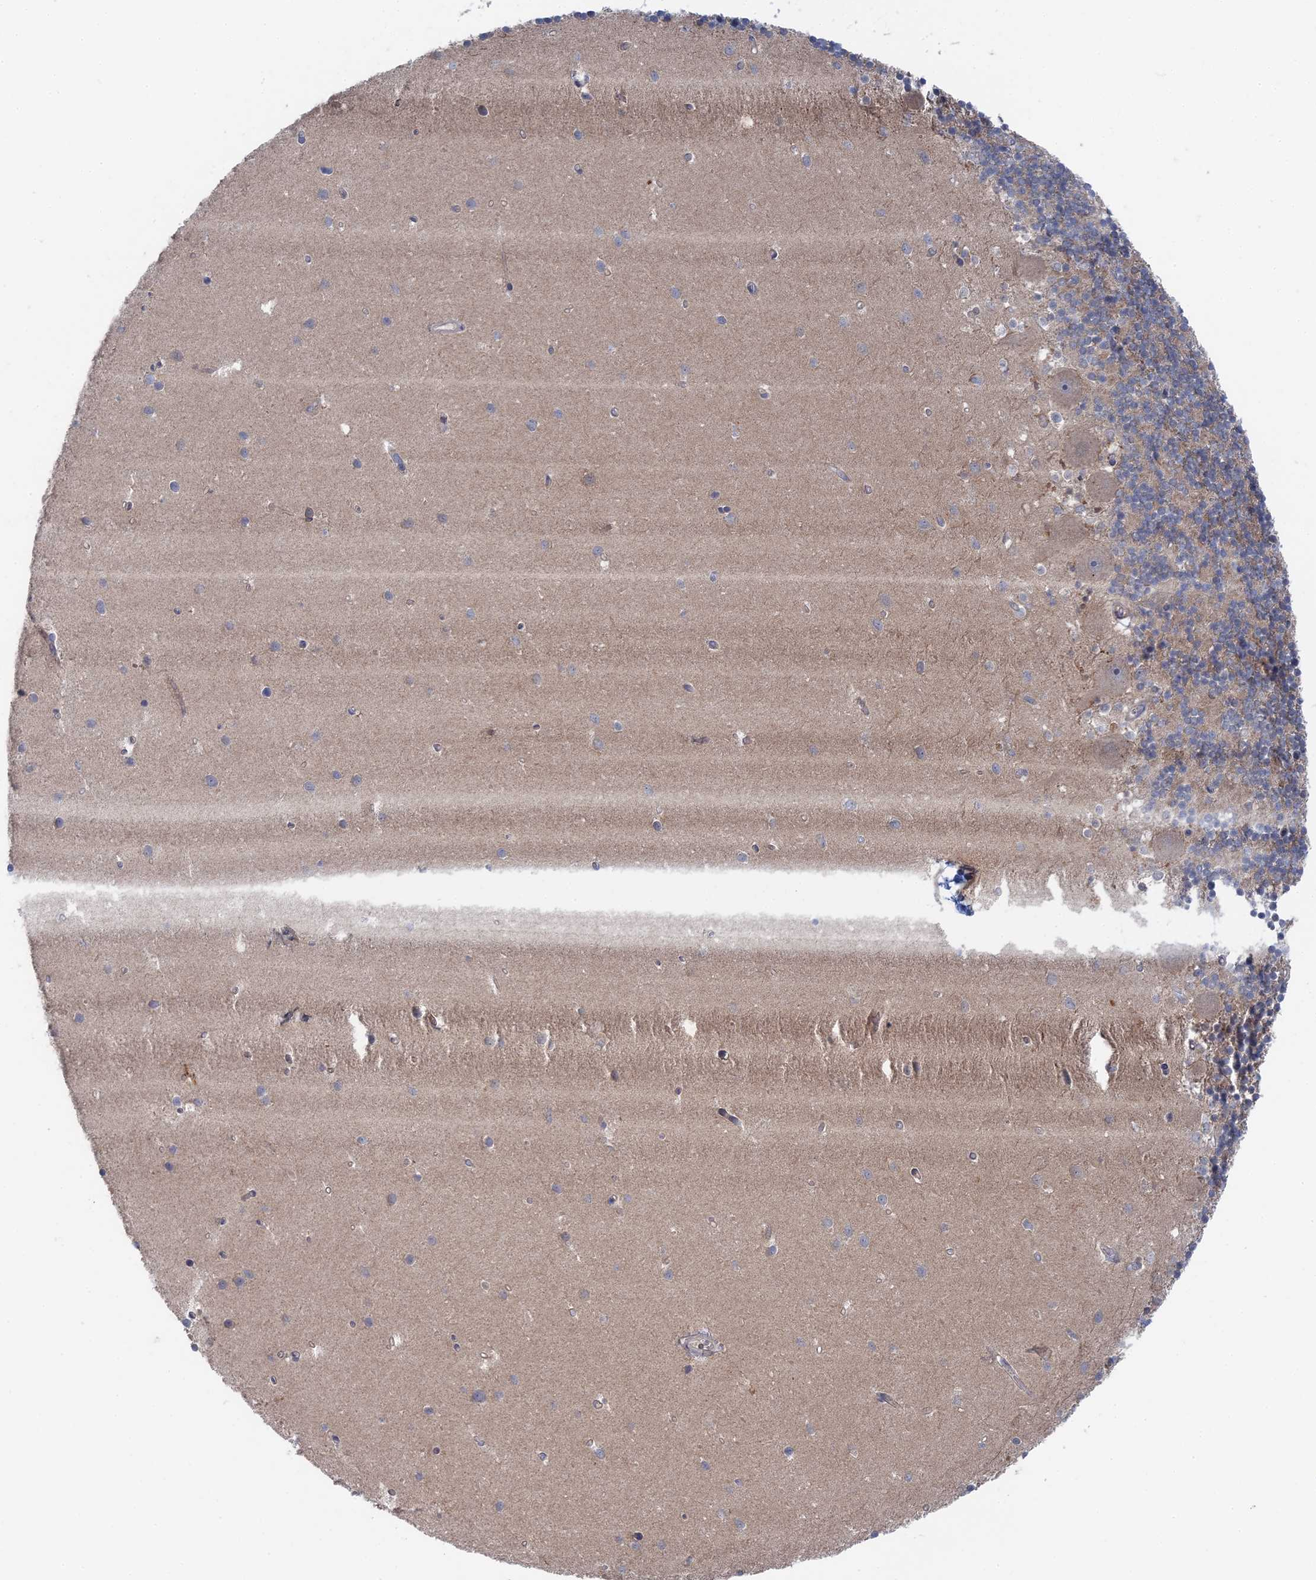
{"staining": {"intensity": "weak", "quantity": "25%-75%", "location": "cytoplasmic/membranous"}, "tissue": "cerebellum", "cell_type": "Cells in granular layer", "image_type": "normal", "snomed": [{"axis": "morphology", "description": "Normal tissue, NOS"}, {"axis": "topography", "description": "Cerebellum"}], "caption": "Immunohistochemistry (IHC) (DAB (3,3'-diaminobenzidine)) staining of unremarkable human cerebellum displays weak cytoplasmic/membranous protein positivity in about 25%-75% of cells in granular layer.", "gene": "IRGQ", "patient": {"sex": "male", "age": 54}}